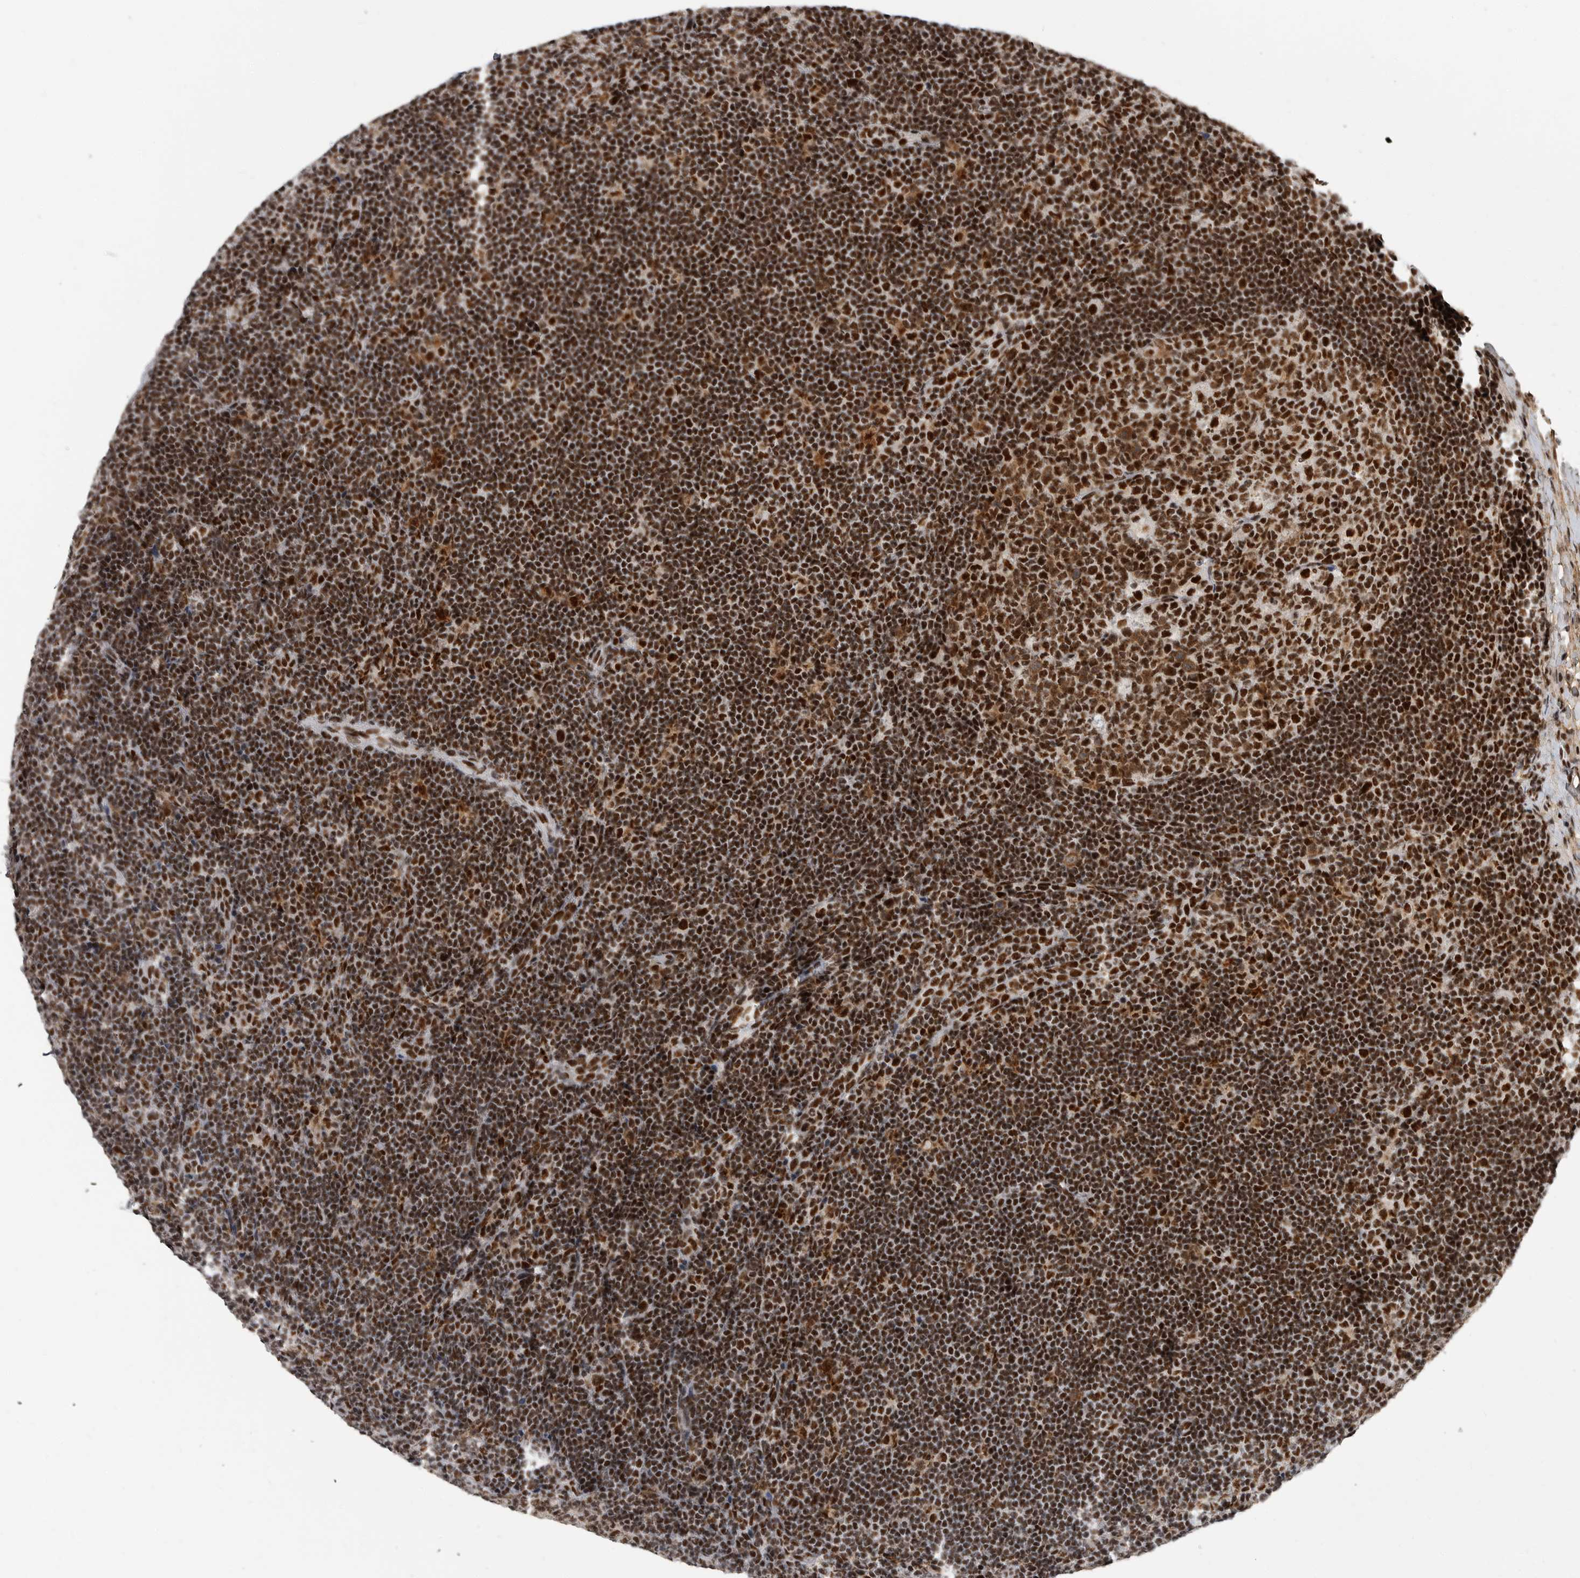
{"staining": {"intensity": "strong", "quantity": ">75%", "location": "cytoplasmic/membranous,nuclear"}, "tissue": "lymph node", "cell_type": "Germinal center cells", "image_type": "normal", "snomed": [{"axis": "morphology", "description": "Normal tissue, NOS"}, {"axis": "topography", "description": "Lymph node"}], "caption": "Immunohistochemistry image of normal human lymph node stained for a protein (brown), which shows high levels of strong cytoplasmic/membranous,nuclear expression in approximately >75% of germinal center cells.", "gene": "PPP1R8", "patient": {"sex": "female", "age": 22}}